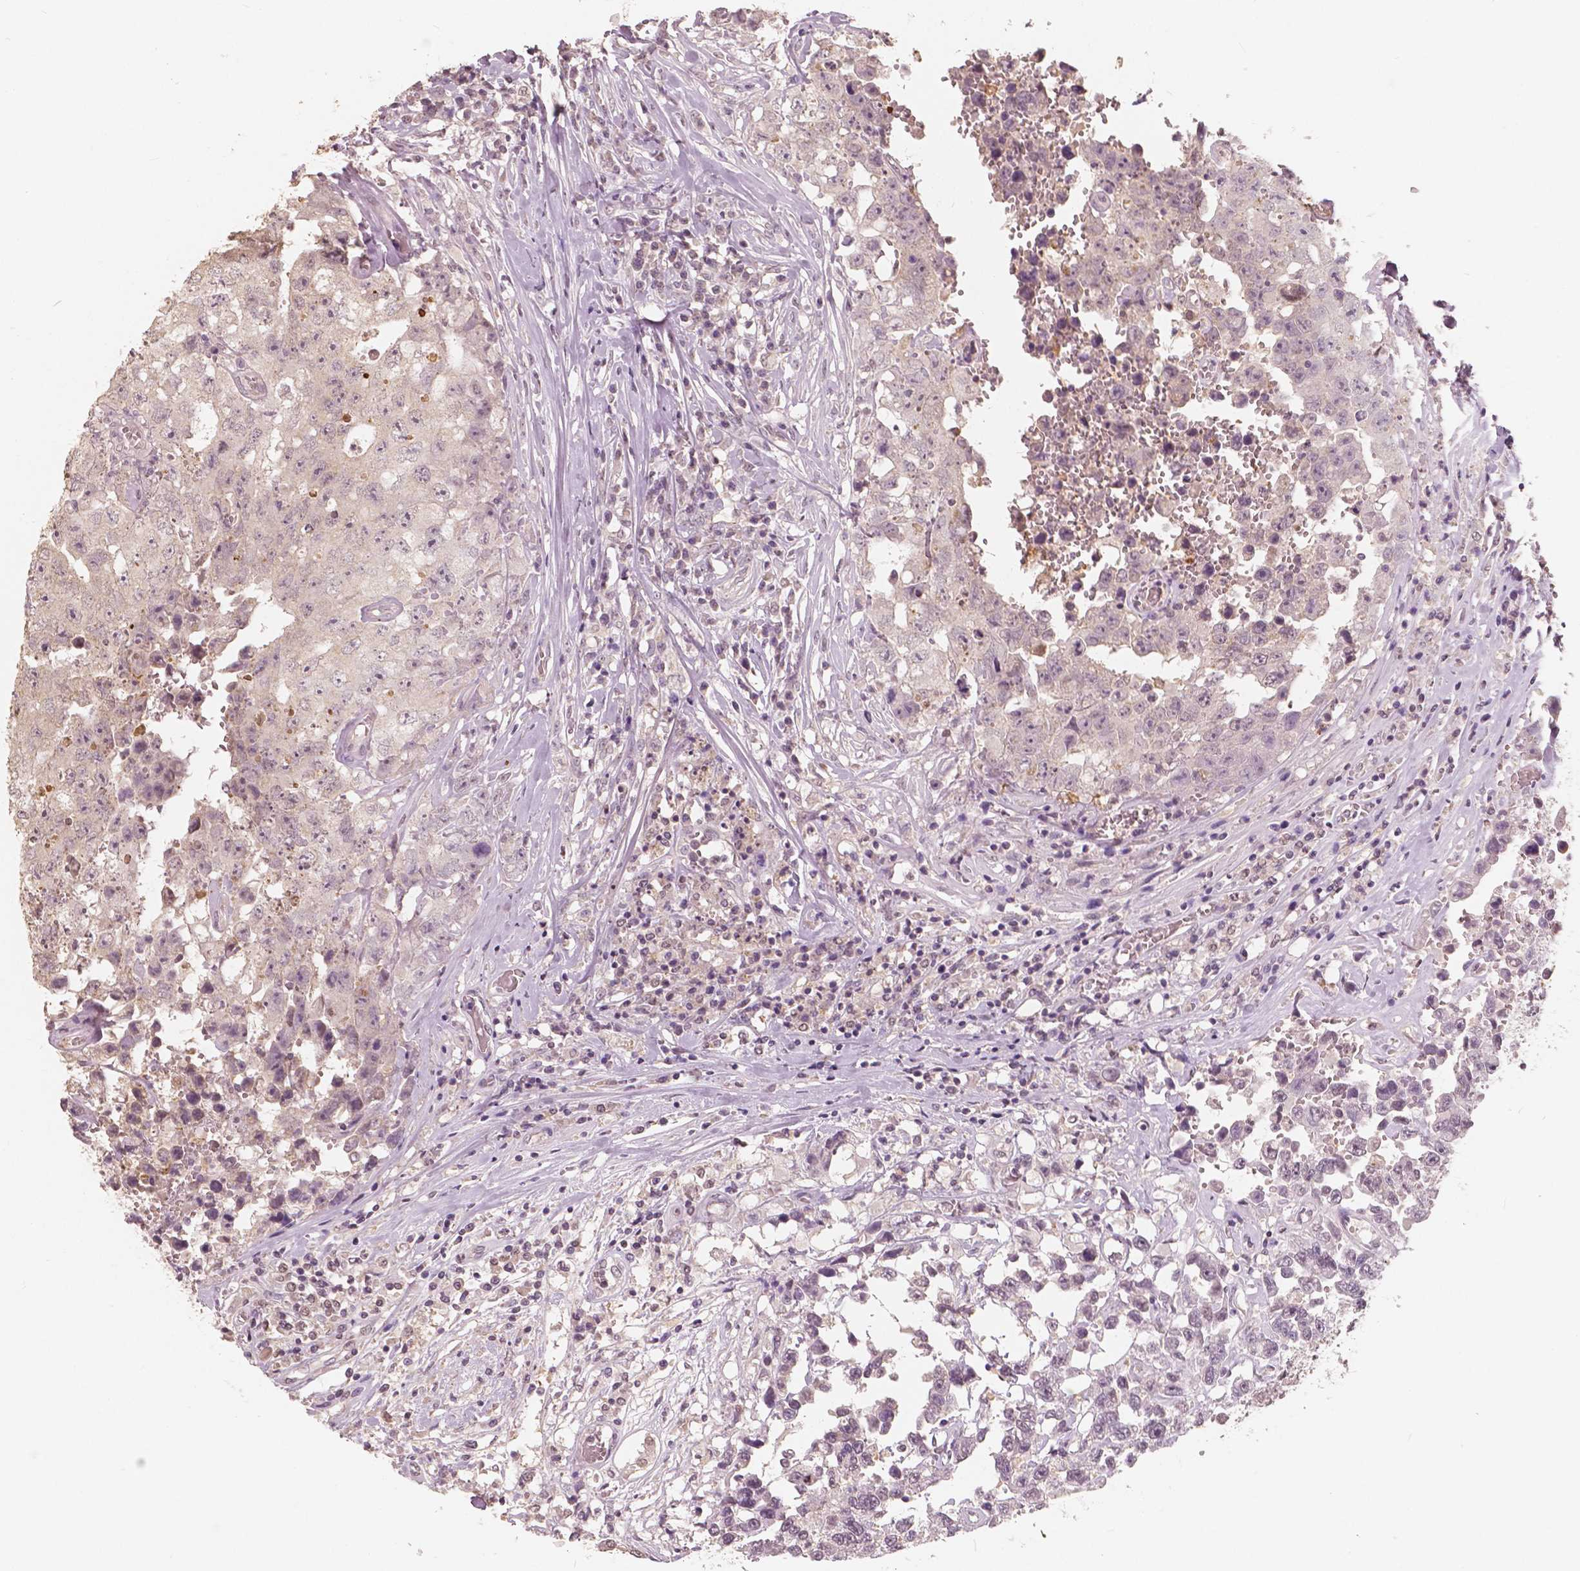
{"staining": {"intensity": "negative", "quantity": "none", "location": "none"}, "tissue": "testis cancer", "cell_type": "Tumor cells", "image_type": "cancer", "snomed": [{"axis": "morphology", "description": "Carcinoma, Embryonal, NOS"}, {"axis": "topography", "description": "Testis"}], "caption": "The photomicrograph exhibits no significant expression in tumor cells of embryonal carcinoma (testis).", "gene": "SAT2", "patient": {"sex": "male", "age": 36}}